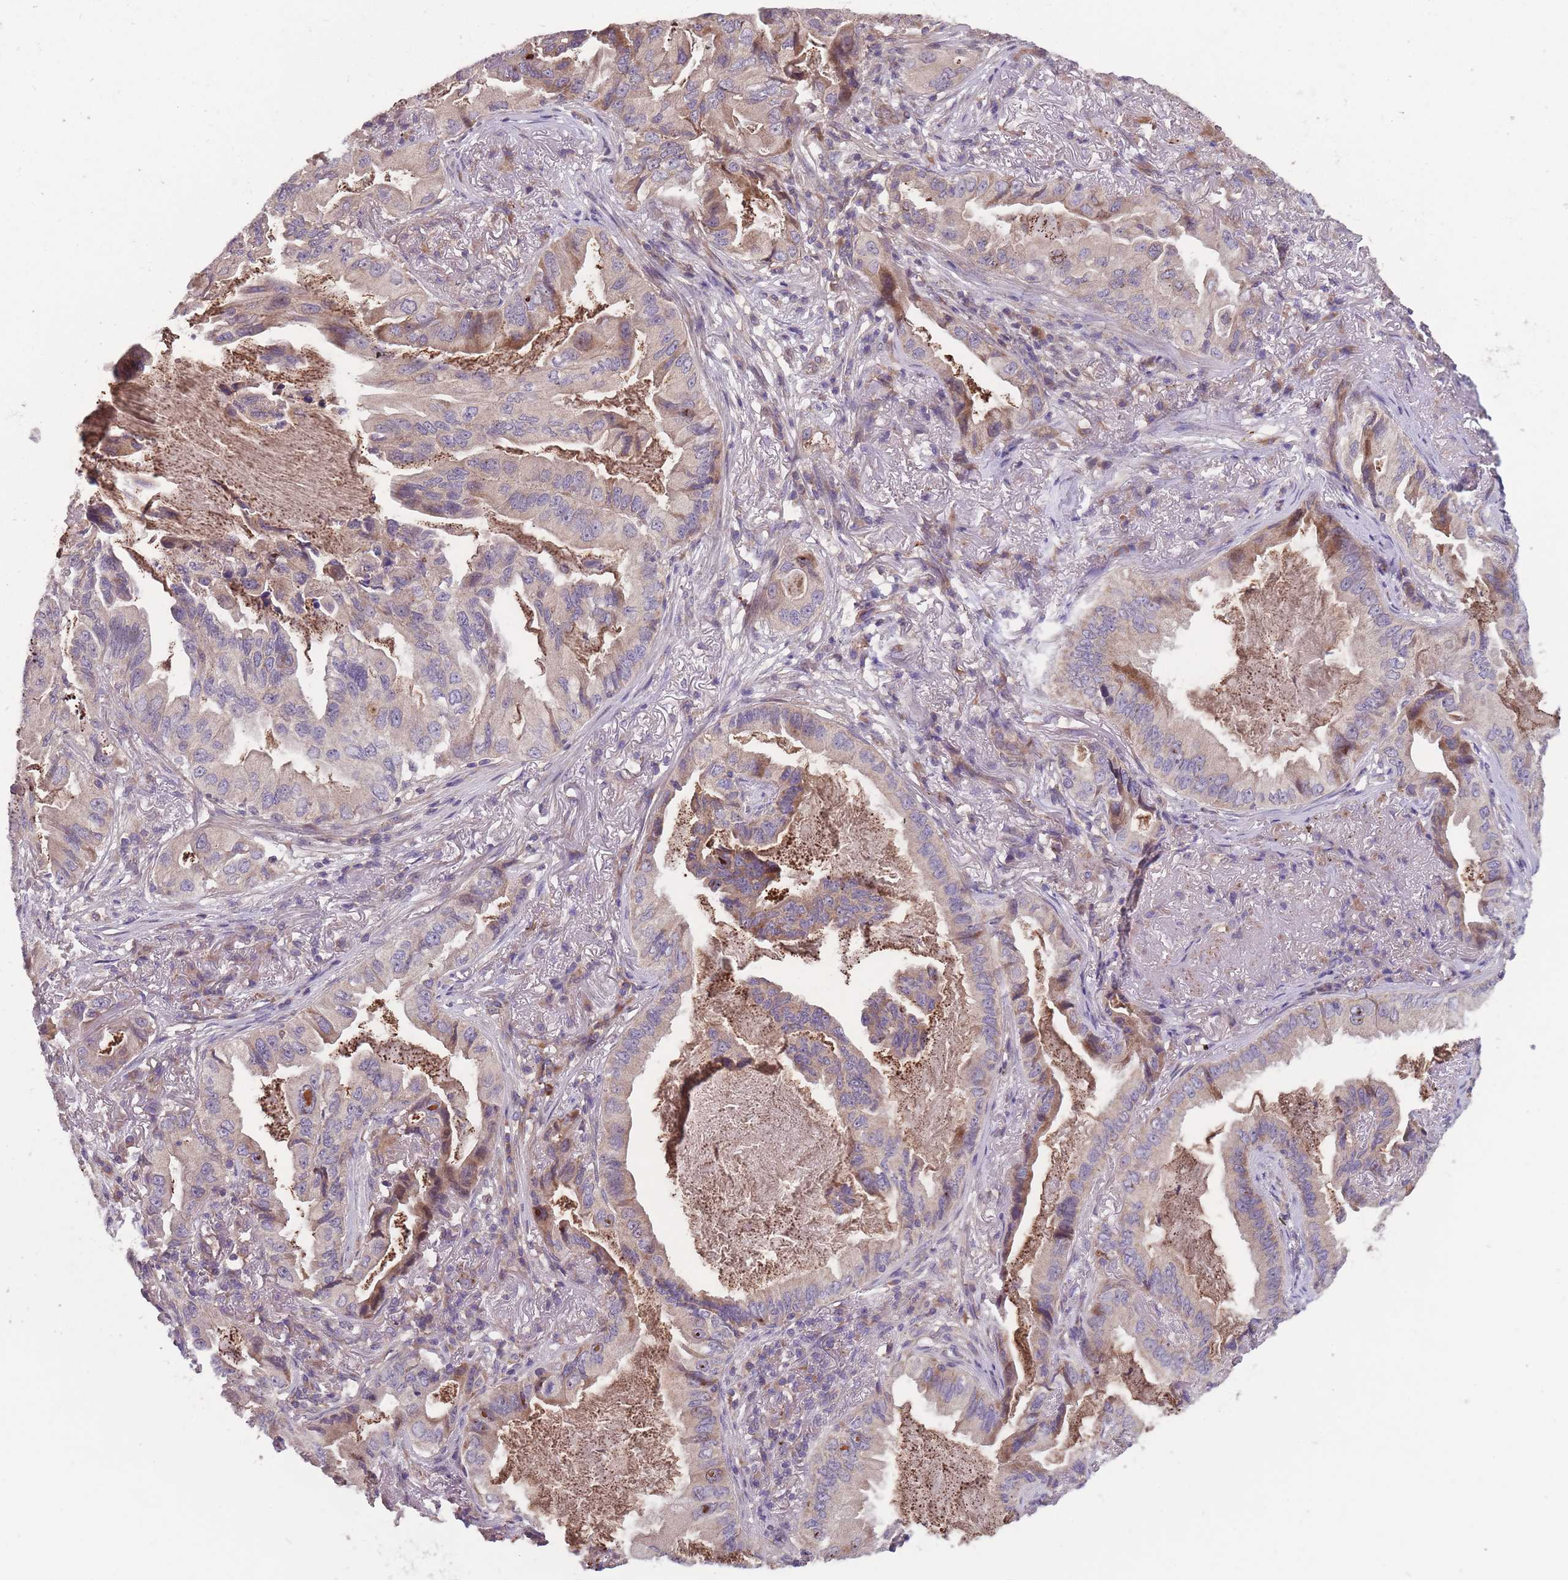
{"staining": {"intensity": "weak", "quantity": "25%-75%", "location": "cytoplasmic/membranous"}, "tissue": "lung cancer", "cell_type": "Tumor cells", "image_type": "cancer", "snomed": [{"axis": "morphology", "description": "Adenocarcinoma, NOS"}, {"axis": "topography", "description": "Lung"}], "caption": "Tumor cells show weak cytoplasmic/membranous staining in approximately 25%-75% of cells in lung cancer (adenocarcinoma).", "gene": "ITPKC", "patient": {"sex": "female", "age": 69}}